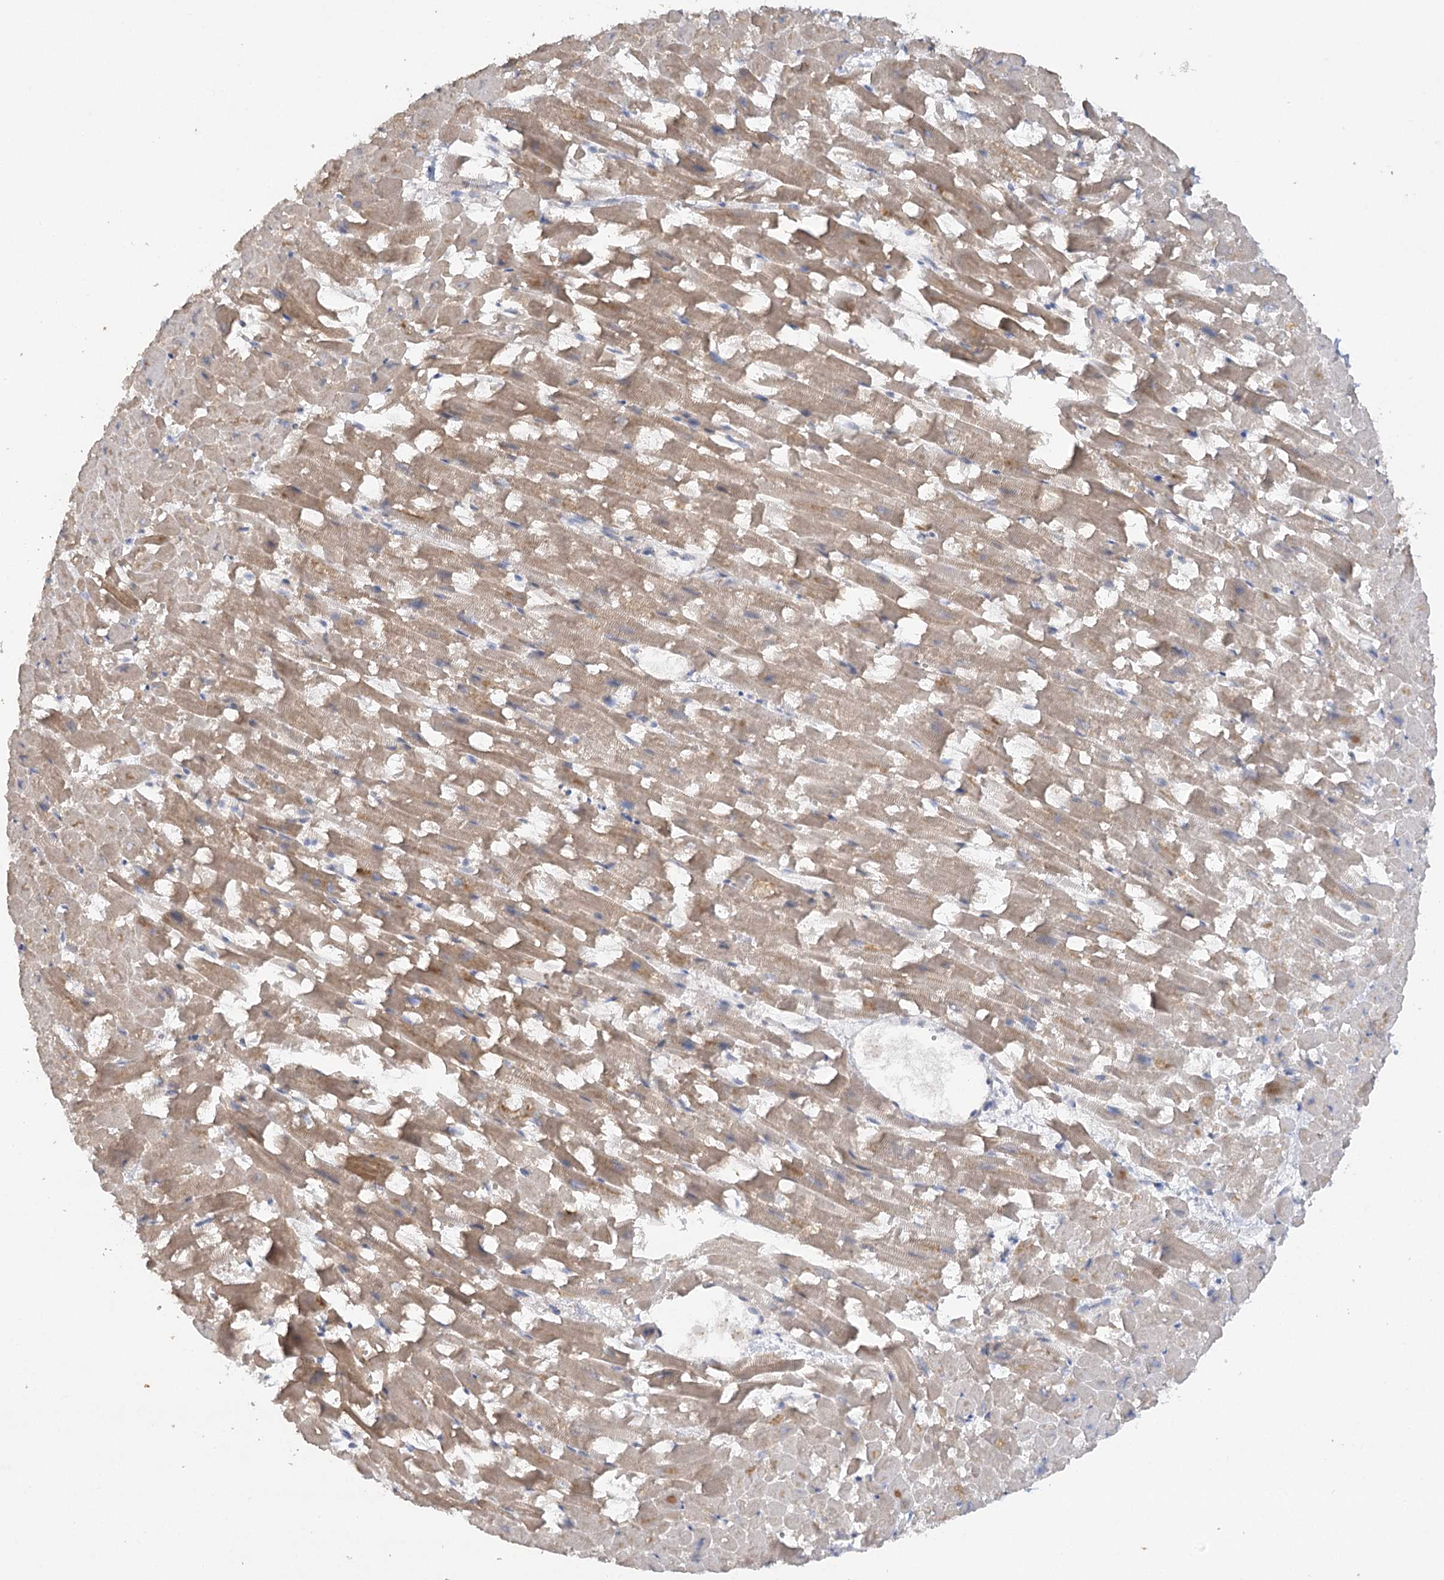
{"staining": {"intensity": "strong", "quantity": "25%-75%", "location": "cytoplasmic/membranous"}, "tissue": "heart muscle", "cell_type": "Cardiomyocytes", "image_type": "normal", "snomed": [{"axis": "morphology", "description": "Normal tissue, NOS"}, {"axis": "topography", "description": "Heart"}], "caption": "Immunohistochemistry (IHC) staining of unremarkable heart muscle, which displays high levels of strong cytoplasmic/membranous expression in about 25%-75% of cardiomyocytes indicating strong cytoplasmic/membranous protein positivity. The staining was performed using DAB (3,3'-diaminobenzidine) (brown) for protein detection and nuclei were counterstained in hematoxylin (blue).", "gene": "TRAF3IP1", "patient": {"sex": "female", "age": 64}}